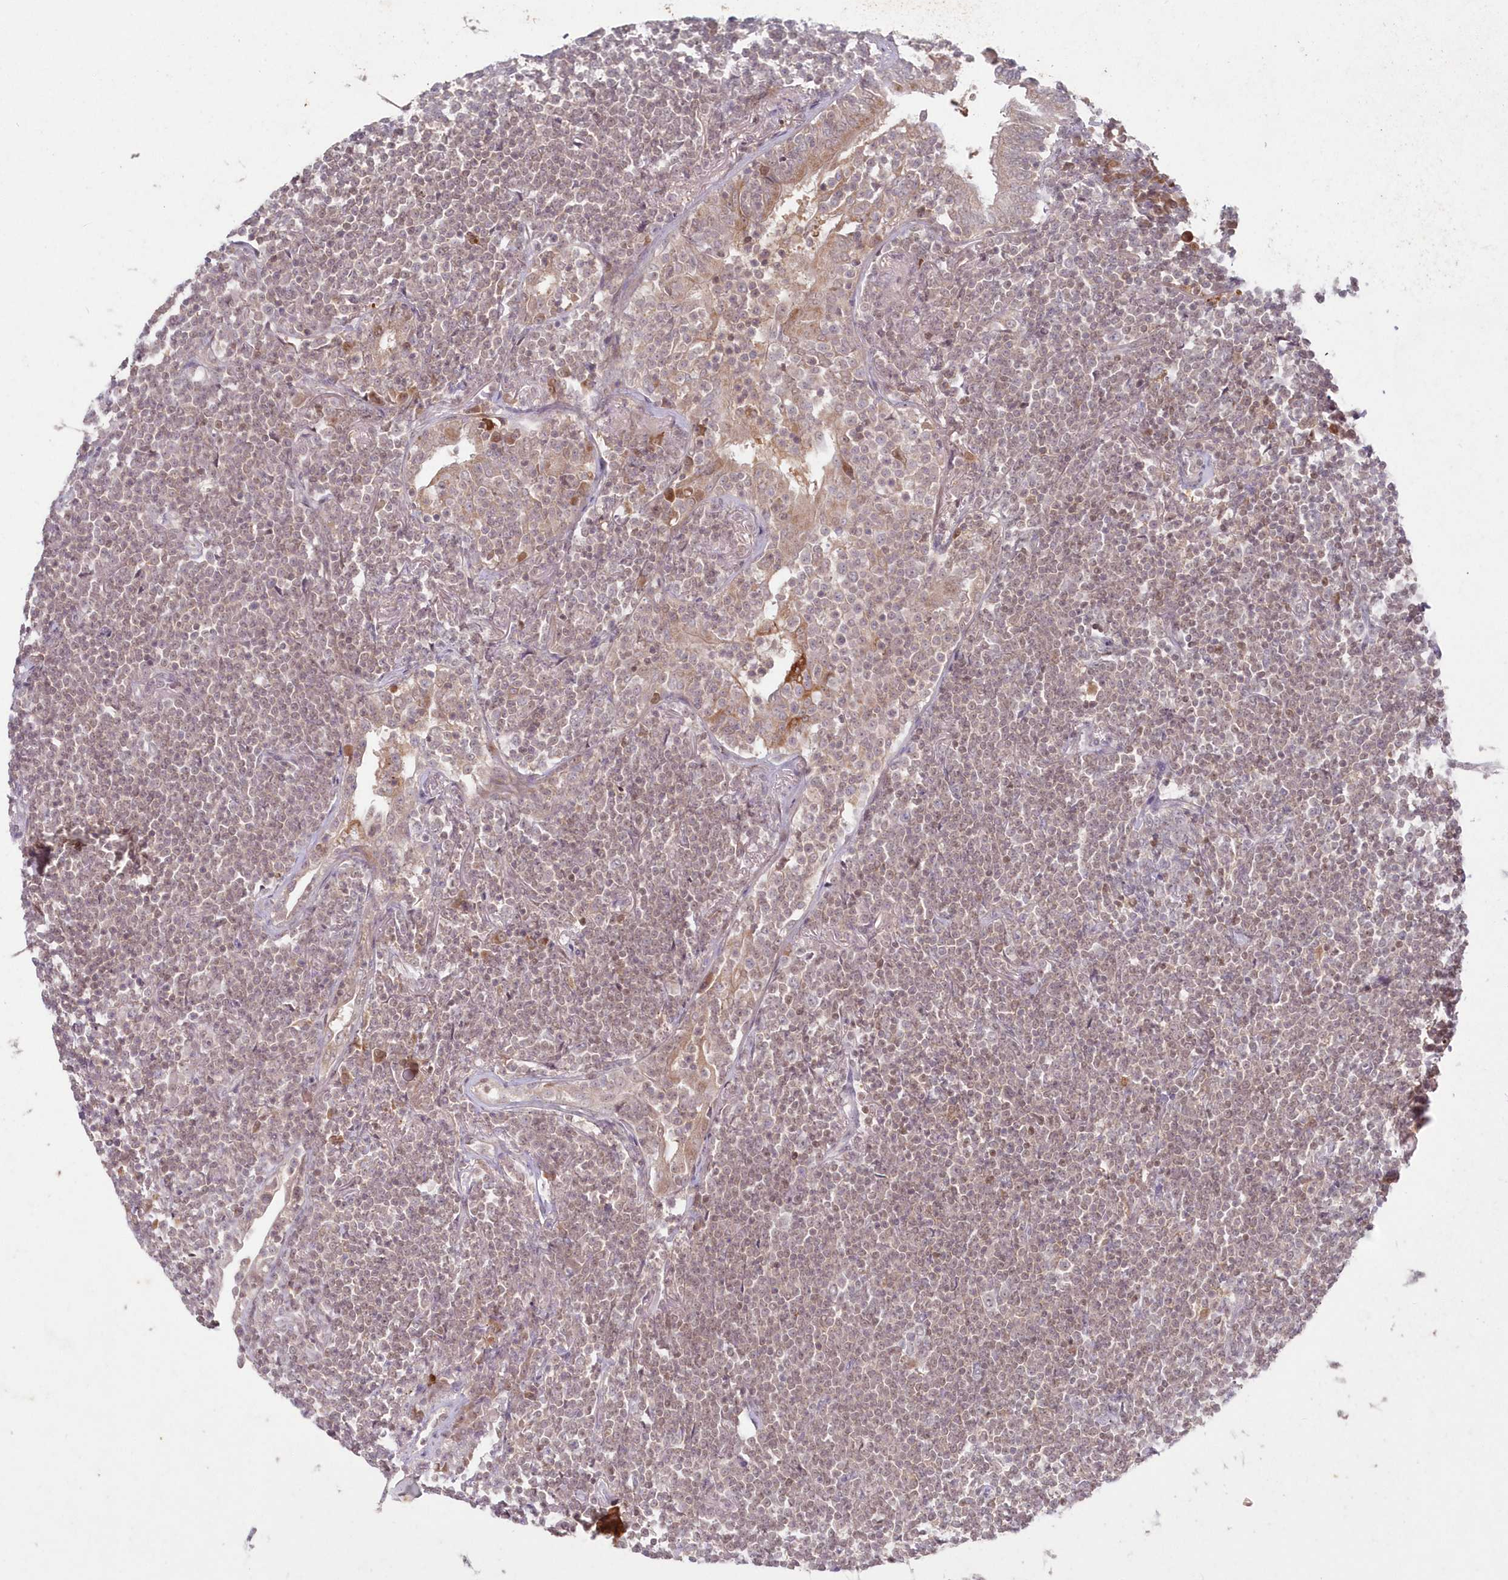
{"staining": {"intensity": "weak", "quantity": "25%-75%", "location": "nuclear"}, "tissue": "lymphoma", "cell_type": "Tumor cells", "image_type": "cancer", "snomed": [{"axis": "morphology", "description": "Malignant lymphoma, non-Hodgkin's type, Low grade"}, {"axis": "topography", "description": "Lung"}], "caption": "Weak nuclear protein positivity is identified in about 25%-75% of tumor cells in malignant lymphoma, non-Hodgkin's type (low-grade). (Stains: DAB (3,3'-diaminobenzidine) in brown, nuclei in blue, Microscopy: brightfield microscopy at high magnification).", "gene": "ASCC1", "patient": {"sex": "female", "age": 71}}